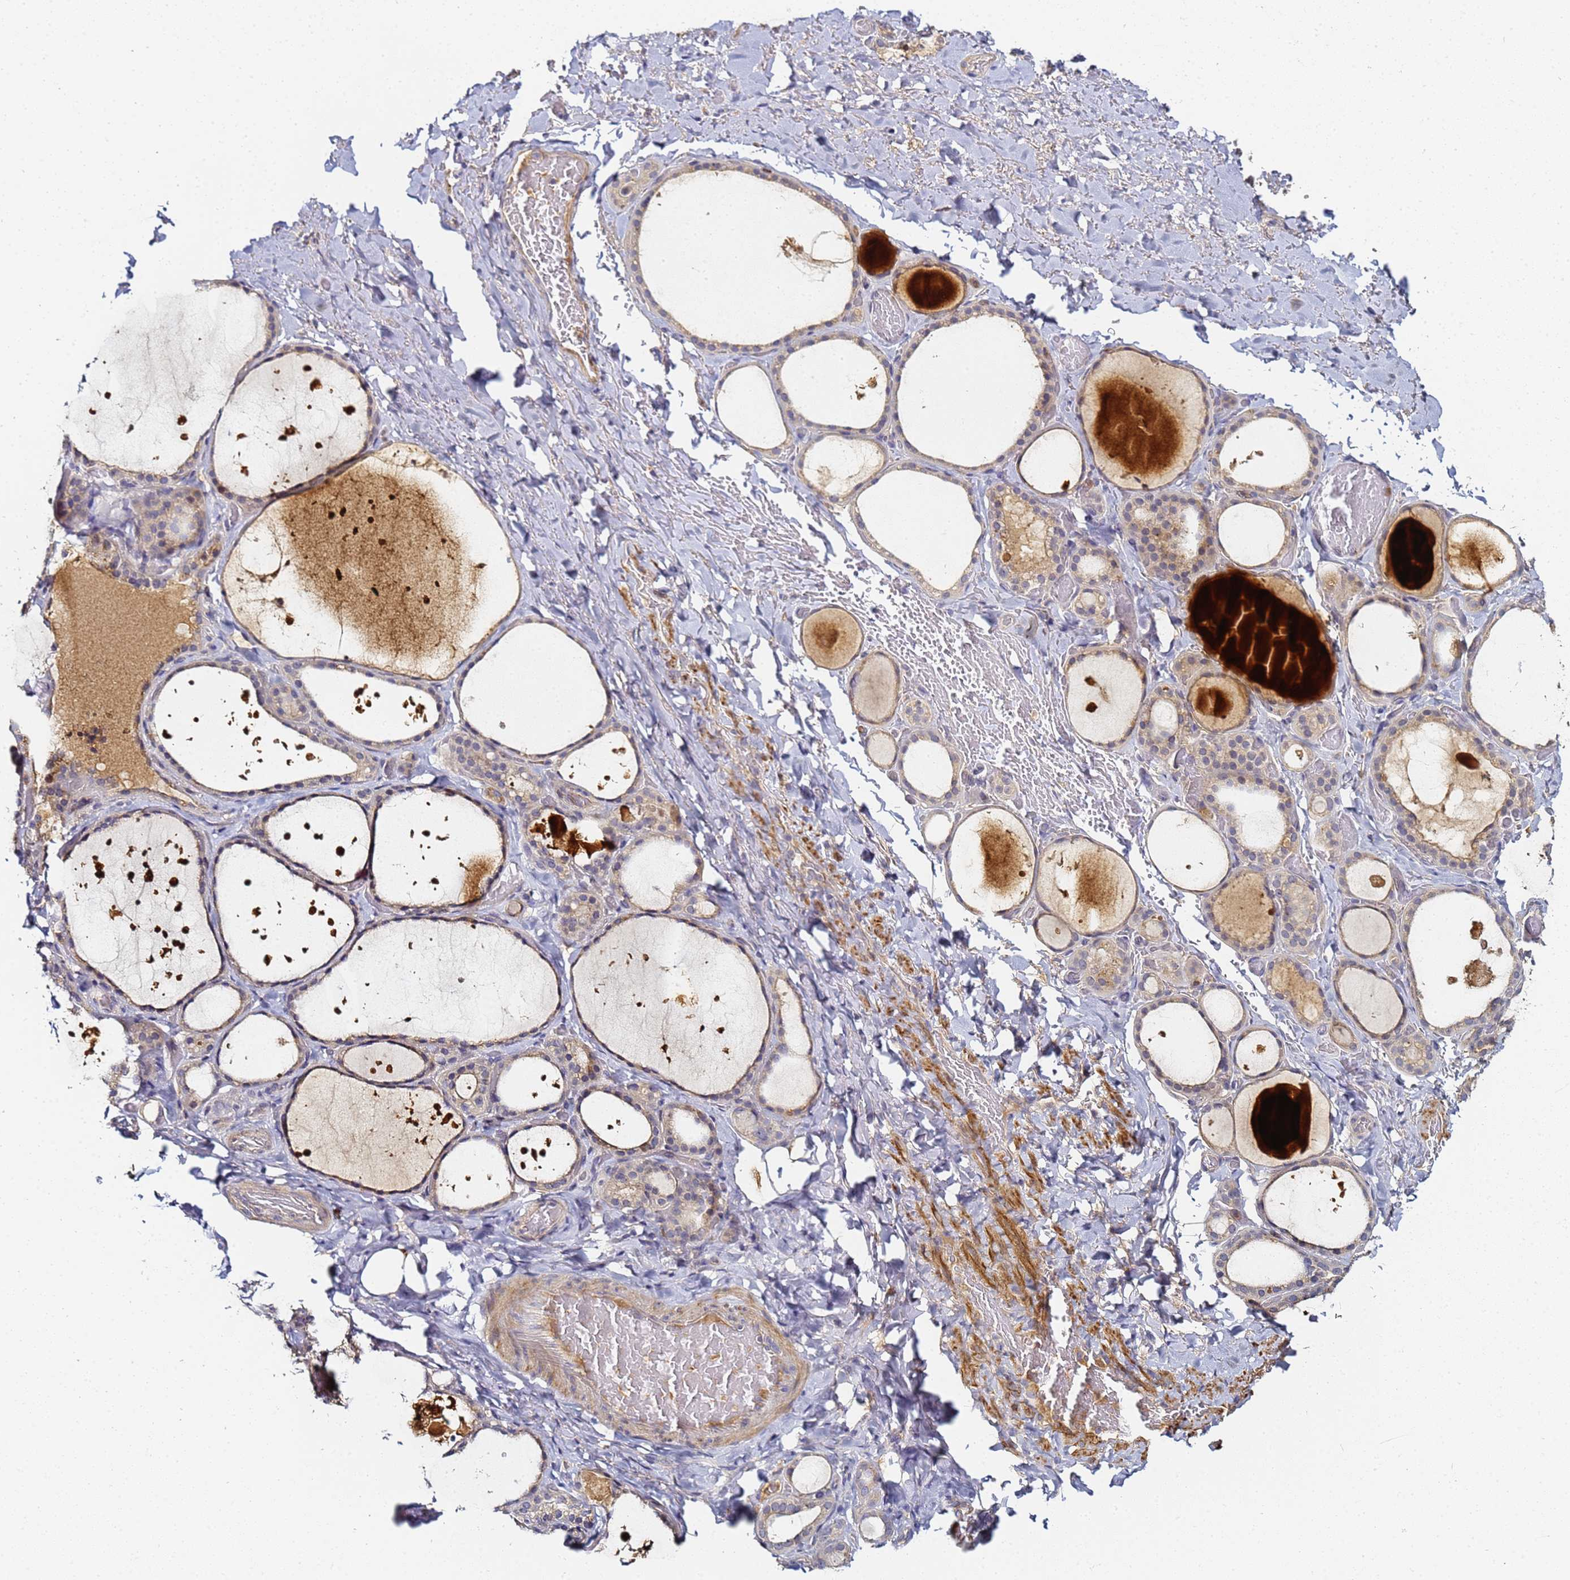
{"staining": {"intensity": "weak", "quantity": "25%-75%", "location": "cytoplasmic/membranous"}, "tissue": "thyroid gland", "cell_type": "Glandular cells", "image_type": "normal", "snomed": [{"axis": "morphology", "description": "Normal tissue, NOS"}, {"axis": "topography", "description": "Thyroid gland"}], "caption": "Immunohistochemical staining of benign thyroid gland shows low levels of weak cytoplasmic/membranous expression in about 25%-75% of glandular cells.", "gene": "LRRC69", "patient": {"sex": "female", "age": 44}}